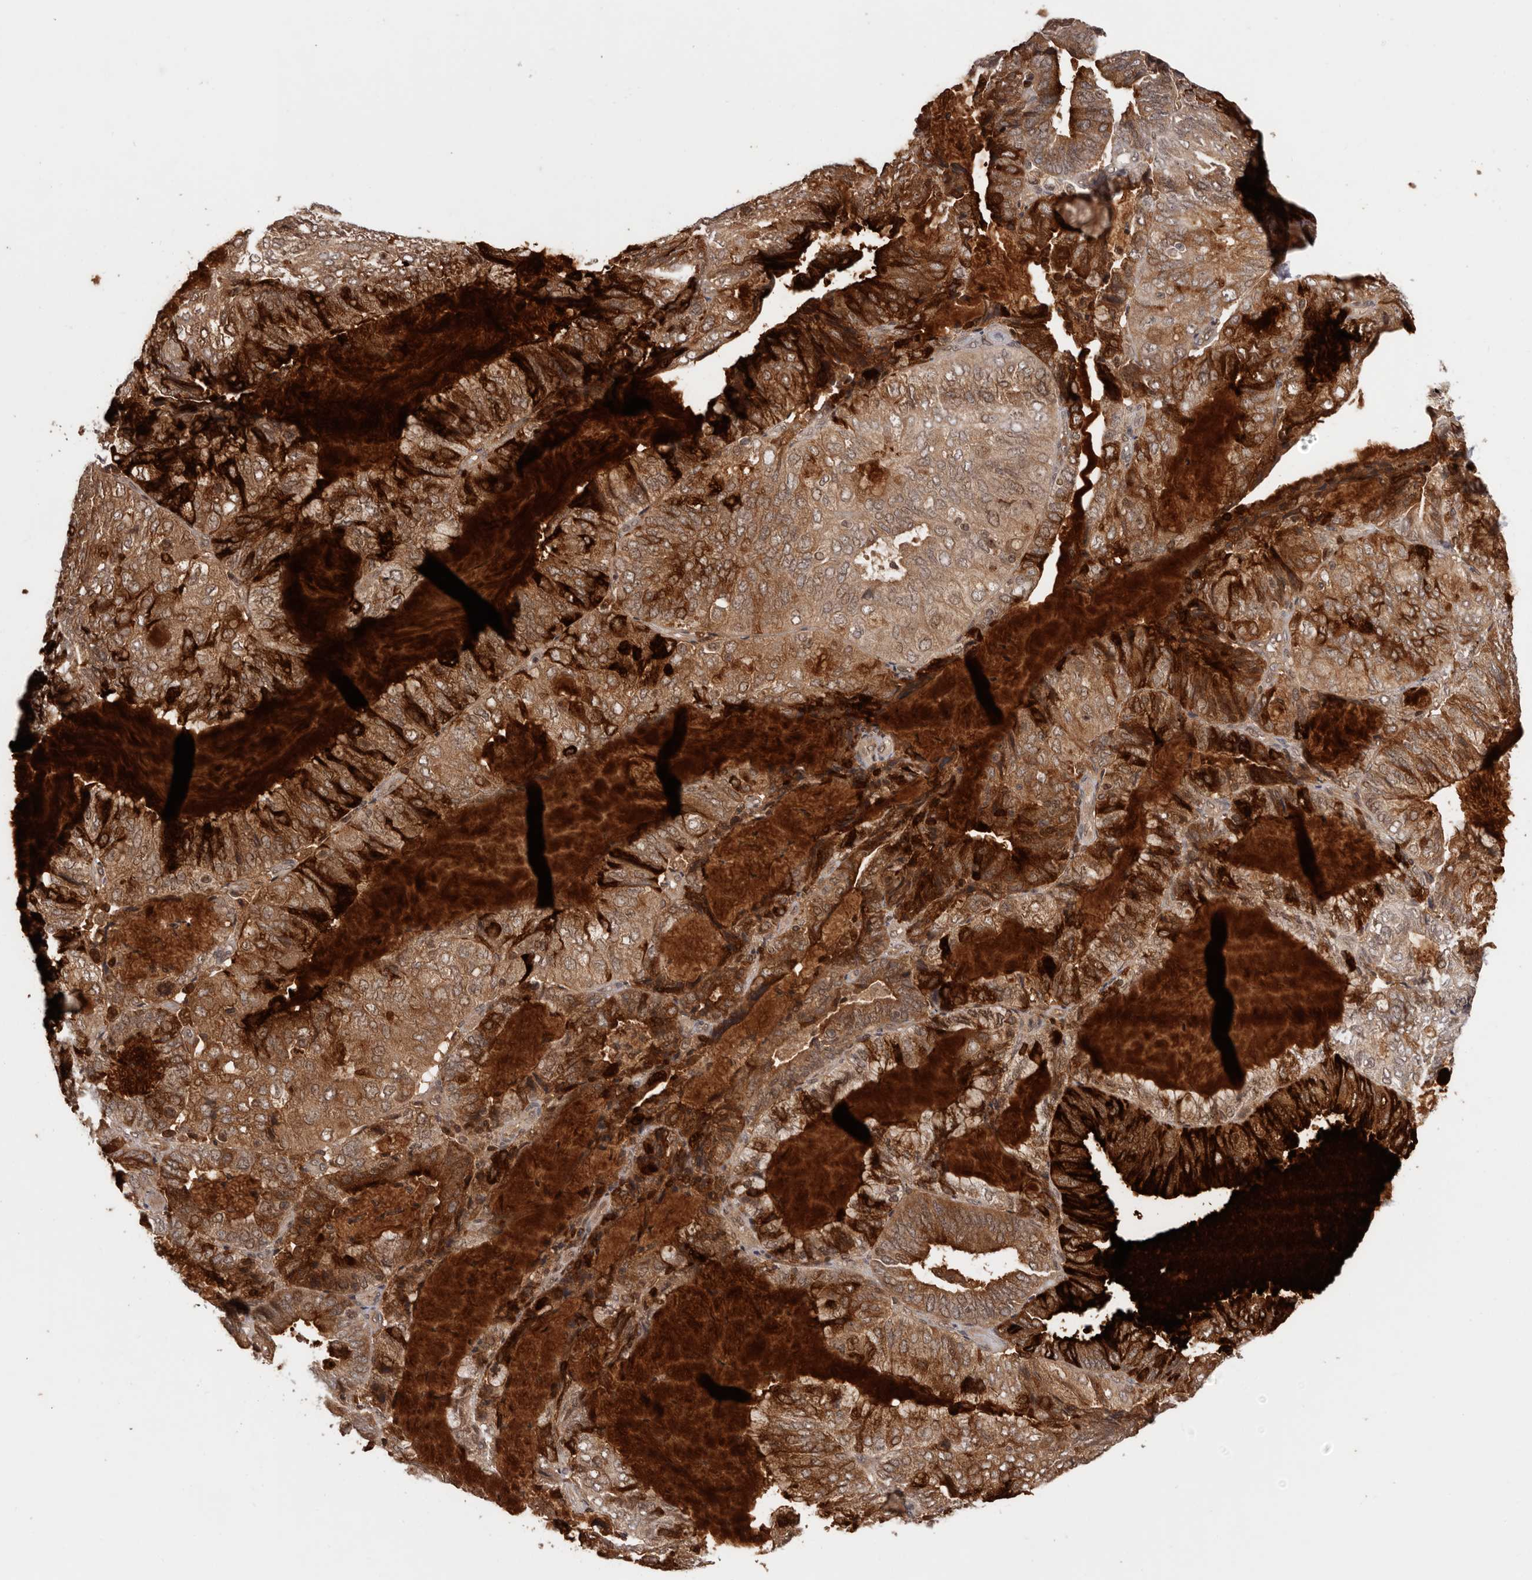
{"staining": {"intensity": "moderate", "quantity": ">75%", "location": "cytoplasmic/membranous"}, "tissue": "endometrial cancer", "cell_type": "Tumor cells", "image_type": "cancer", "snomed": [{"axis": "morphology", "description": "Adenocarcinoma, NOS"}, {"axis": "topography", "description": "Endometrium"}], "caption": "Immunohistochemistry histopathology image of endometrial adenocarcinoma stained for a protein (brown), which exhibits medium levels of moderate cytoplasmic/membranous positivity in about >75% of tumor cells.", "gene": "TBX5", "patient": {"sex": "female", "age": 81}}